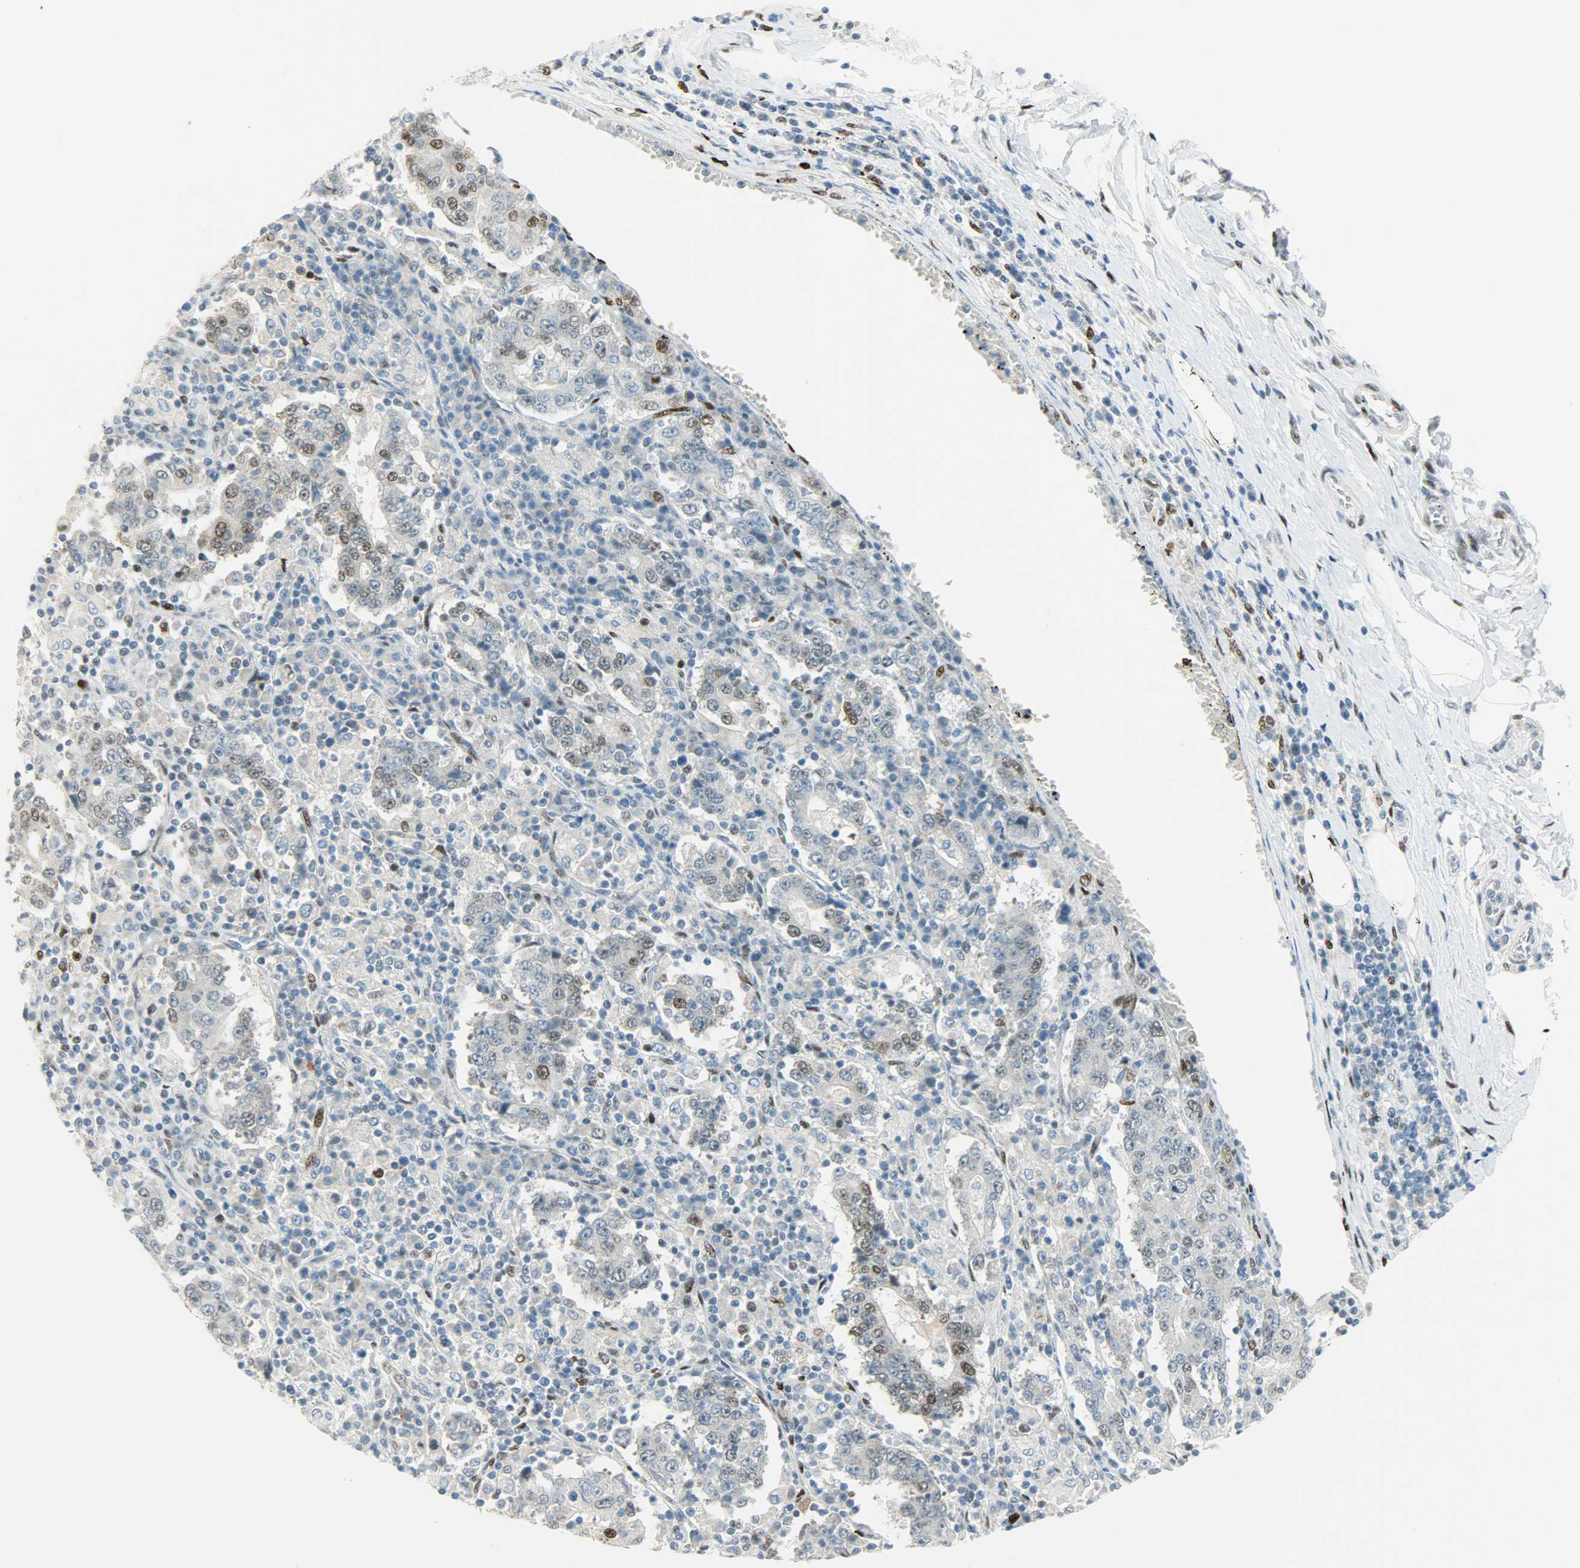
{"staining": {"intensity": "negative", "quantity": "none", "location": "none"}, "tissue": "stomach cancer", "cell_type": "Tumor cells", "image_type": "cancer", "snomed": [{"axis": "morphology", "description": "Normal tissue, NOS"}, {"axis": "morphology", "description": "Adenocarcinoma, NOS"}, {"axis": "topography", "description": "Stomach, upper"}, {"axis": "topography", "description": "Stomach"}], "caption": "This is an immunohistochemistry photomicrograph of stomach adenocarcinoma. There is no expression in tumor cells.", "gene": "JUNB", "patient": {"sex": "male", "age": 59}}